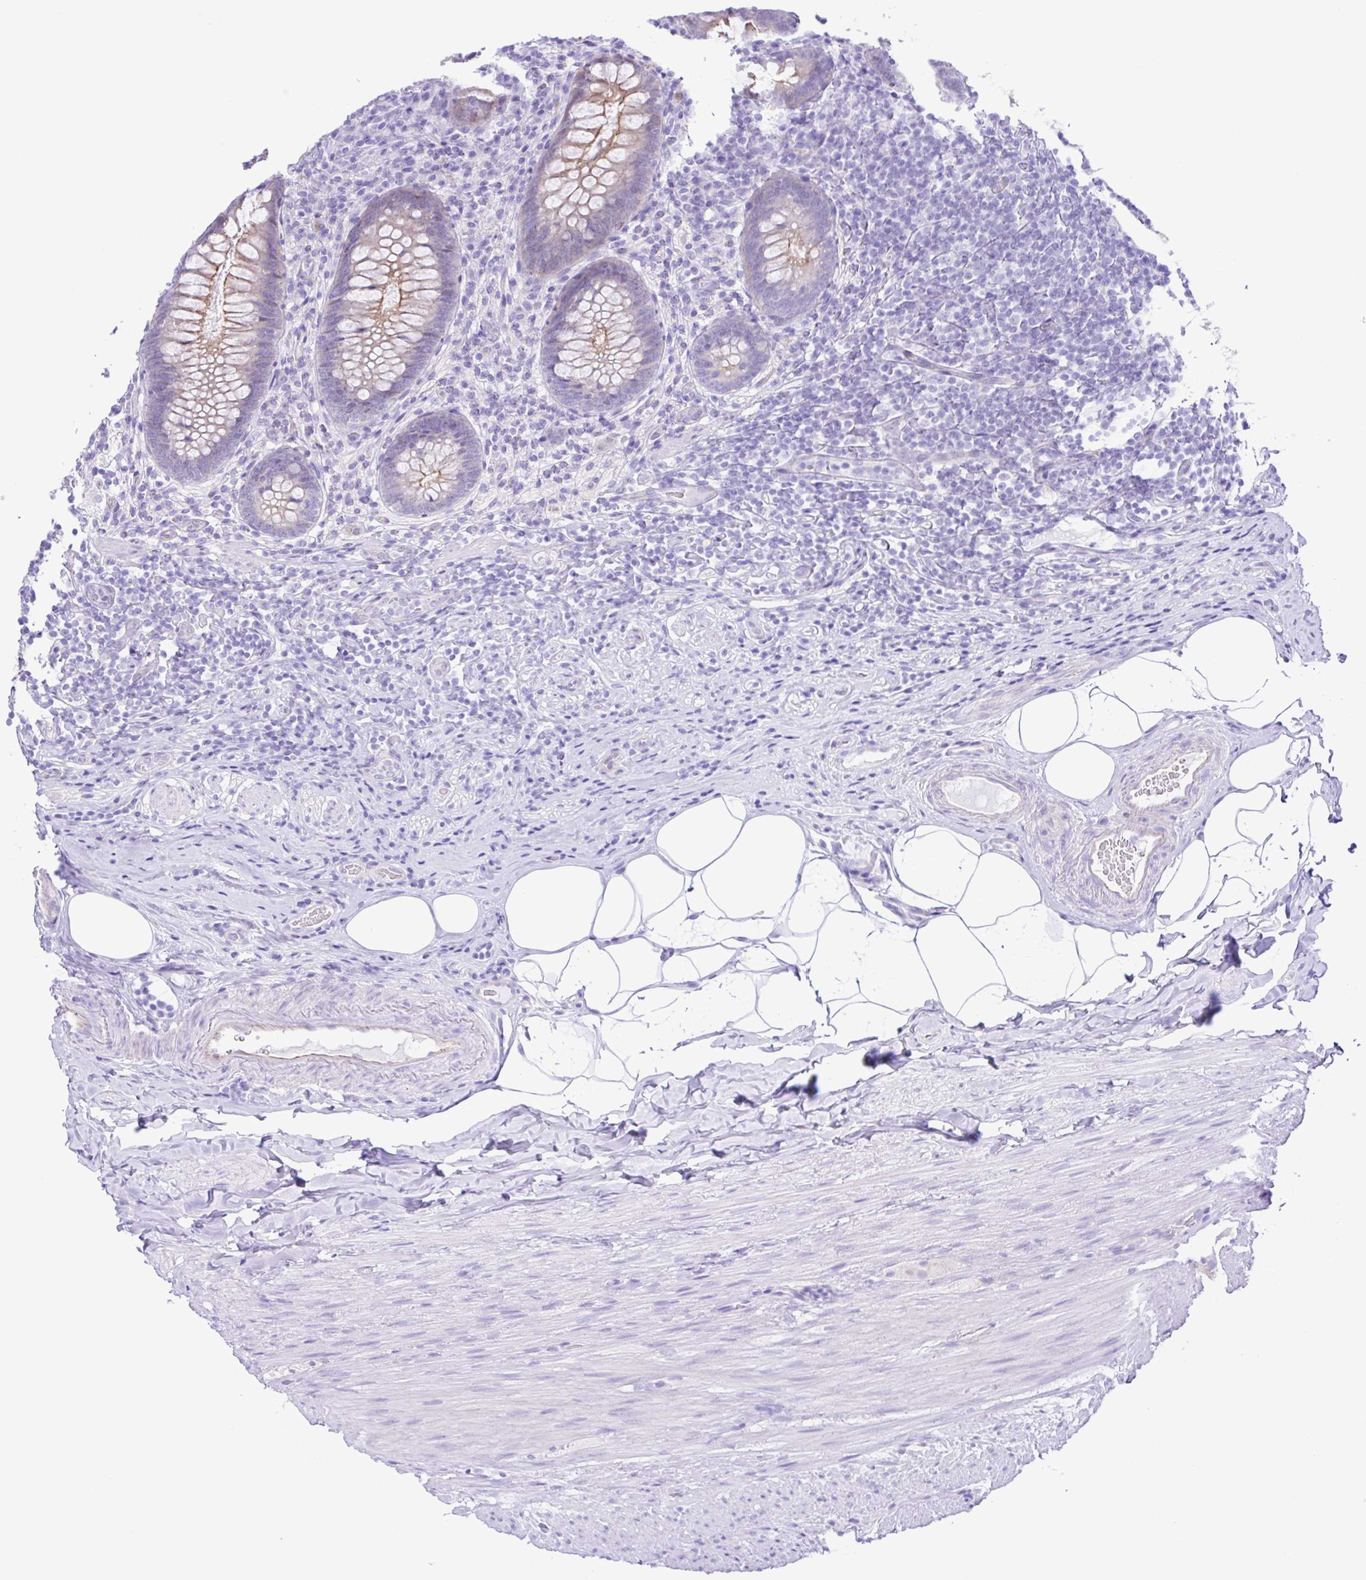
{"staining": {"intensity": "weak", "quantity": "25%-75%", "location": "cytoplasmic/membranous"}, "tissue": "appendix", "cell_type": "Glandular cells", "image_type": "normal", "snomed": [{"axis": "morphology", "description": "Normal tissue, NOS"}, {"axis": "topography", "description": "Appendix"}], "caption": "IHC of normal appendix shows low levels of weak cytoplasmic/membranous positivity in about 25%-75% of glandular cells.", "gene": "CYP11A1", "patient": {"sex": "male", "age": 47}}